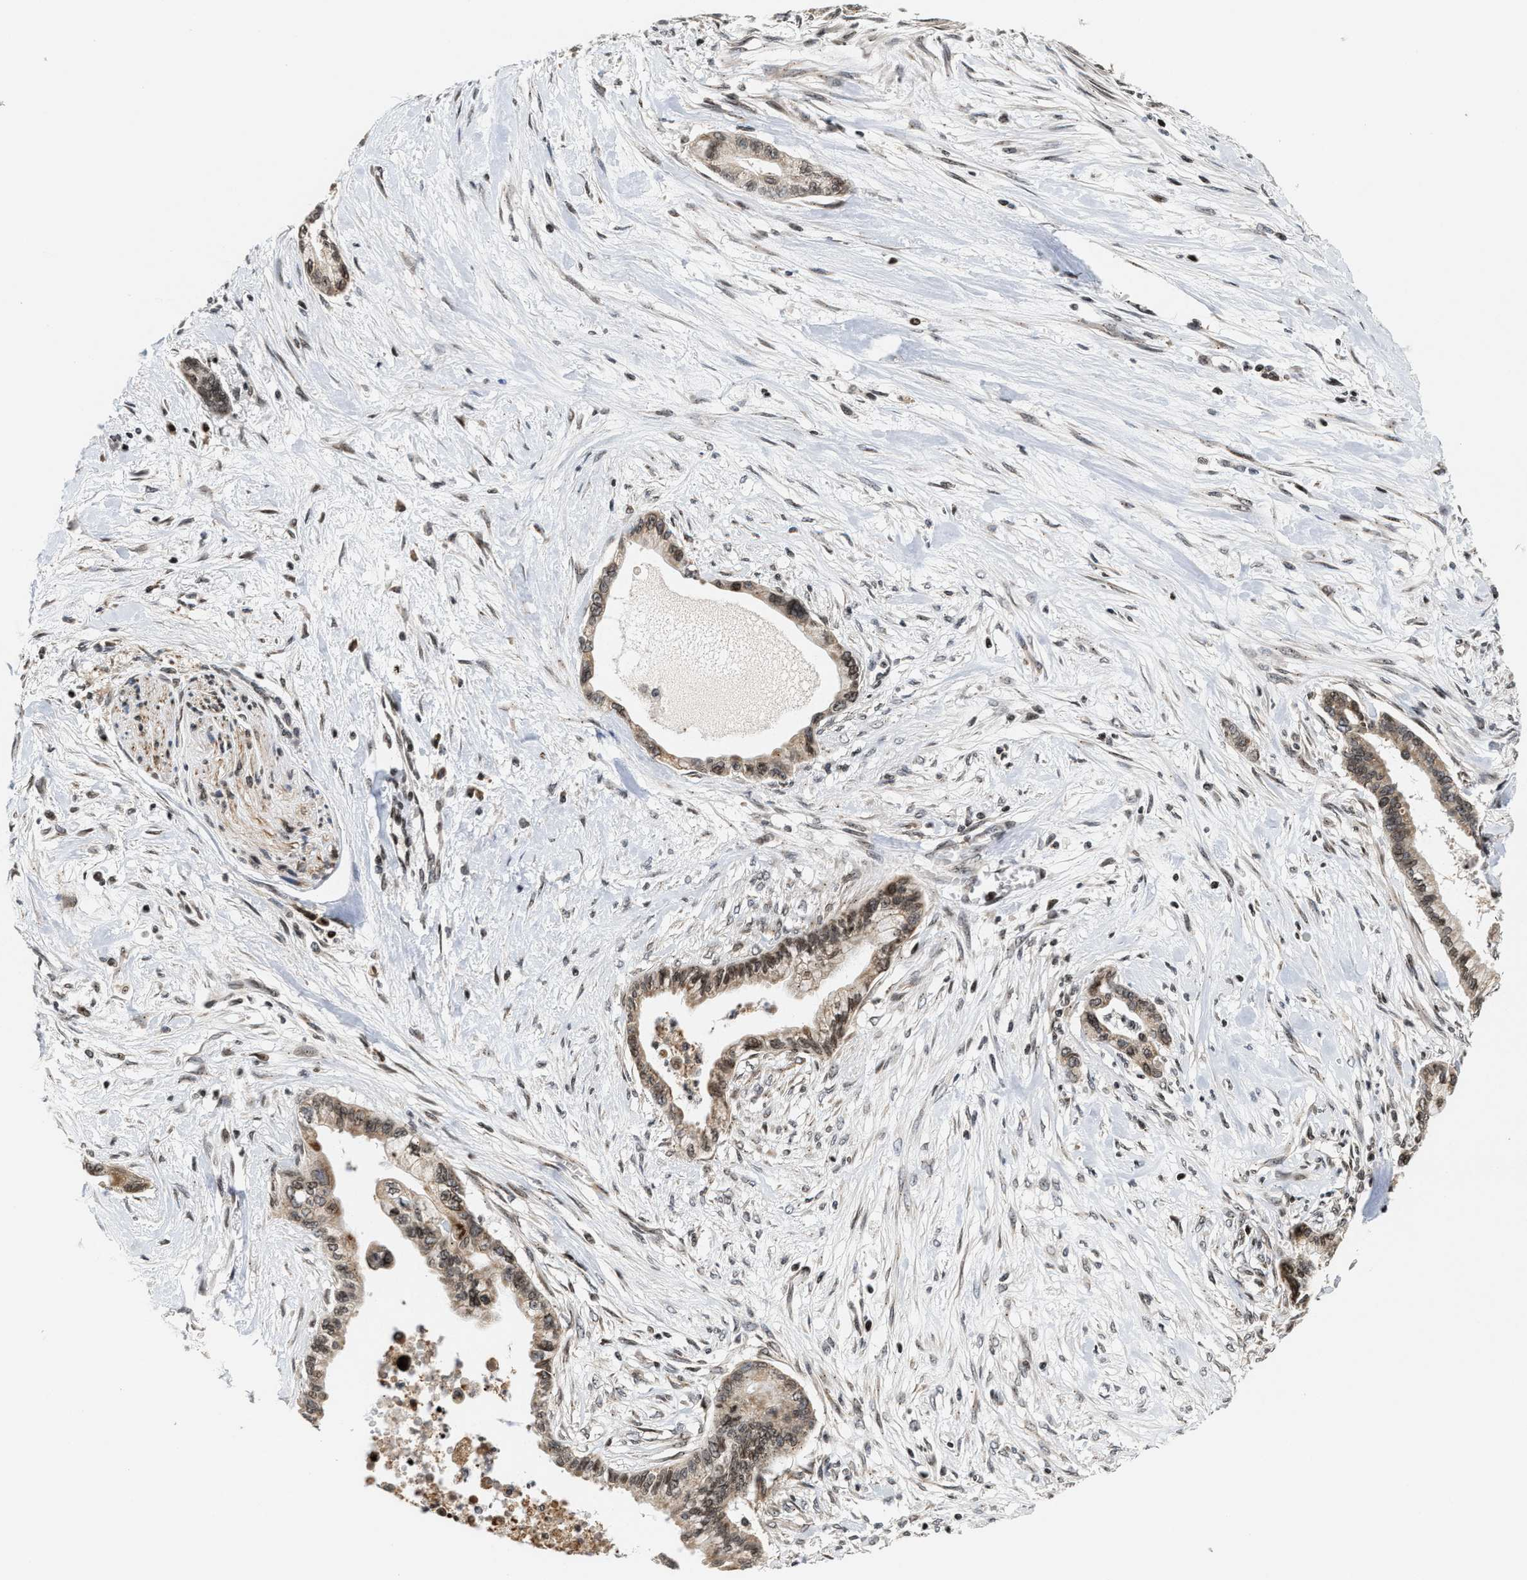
{"staining": {"intensity": "moderate", "quantity": ">75%", "location": "cytoplasmic/membranous"}, "tissue": "pancreatic cancer", "cell_type": "Tumor cells", "image_type": "cancer", "snomed": [{"axis": "morphology", "description": "Adenocarcinoma, NOS"}, {"axis": "topography", "description": "Pancreas"}], "caption": "Immunohistochemical staining of human pancreatic cancer demonstrates medium levels of moderate cytoplasmic/membranous protein positivity in about >75% of tumor cells.", "gene": "PDZD2", "patient": {"sex": "male", "age": 70}}